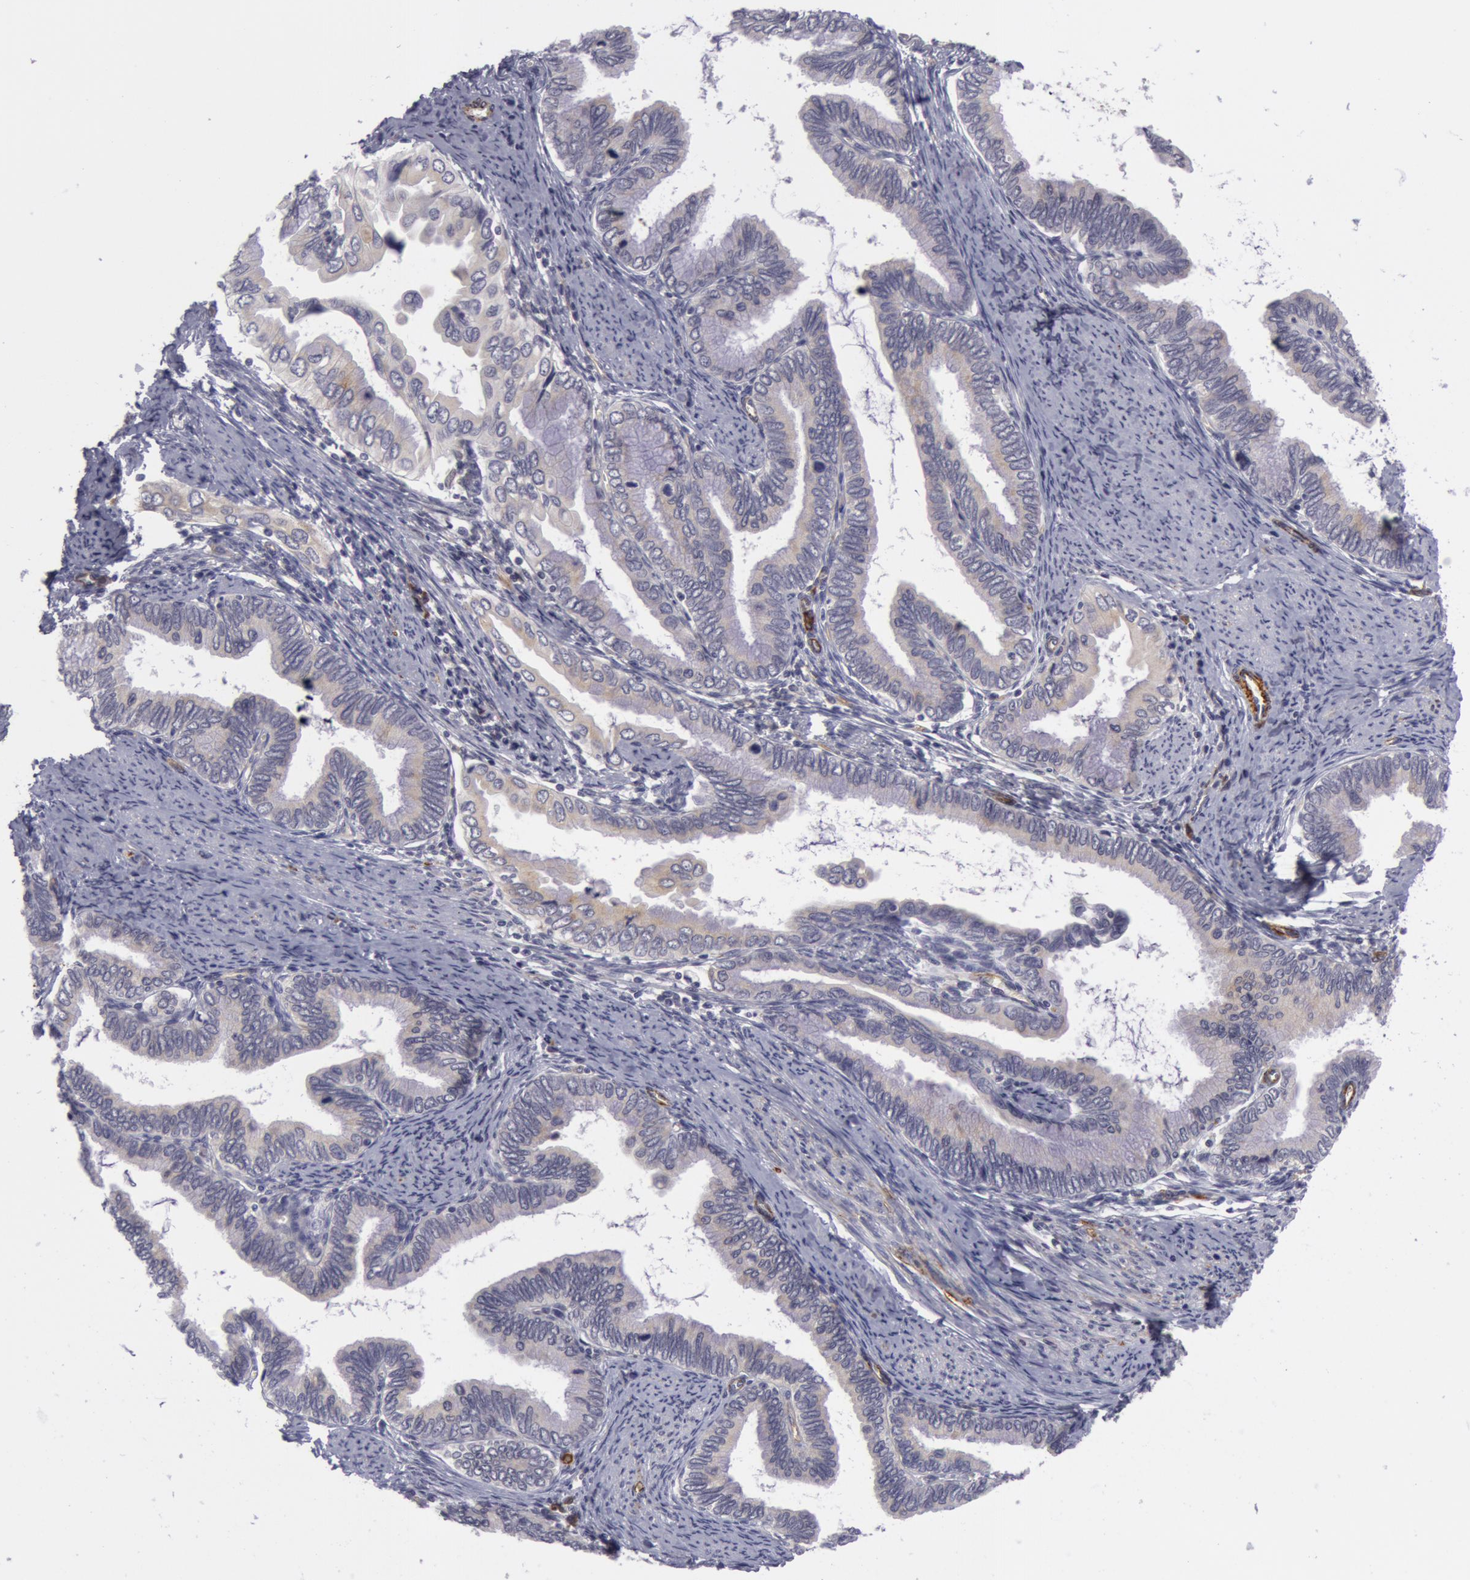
{"staining": {"intensity": "negative", "quantity": "none", "location": "none"}, "tissue": "cervical cancer", "cell_type": "Tumor cells", "image_type": "cancer", "snomed": [{"axis": "morphology", "description": "Adenocarcinoma, NOS"}, {"axis": "topography", "description": "Cervix"}], "caption": "A micrograph of human cervical cancer is negative for staining in tumor cells. The staining is performed using DAB (3,3'-diaminobenzidine) brown chromogen with nuclei counter-stained in using hematoxylin.", "gene": "IL23A", "patient": {"sex": "female", "age": 49}}